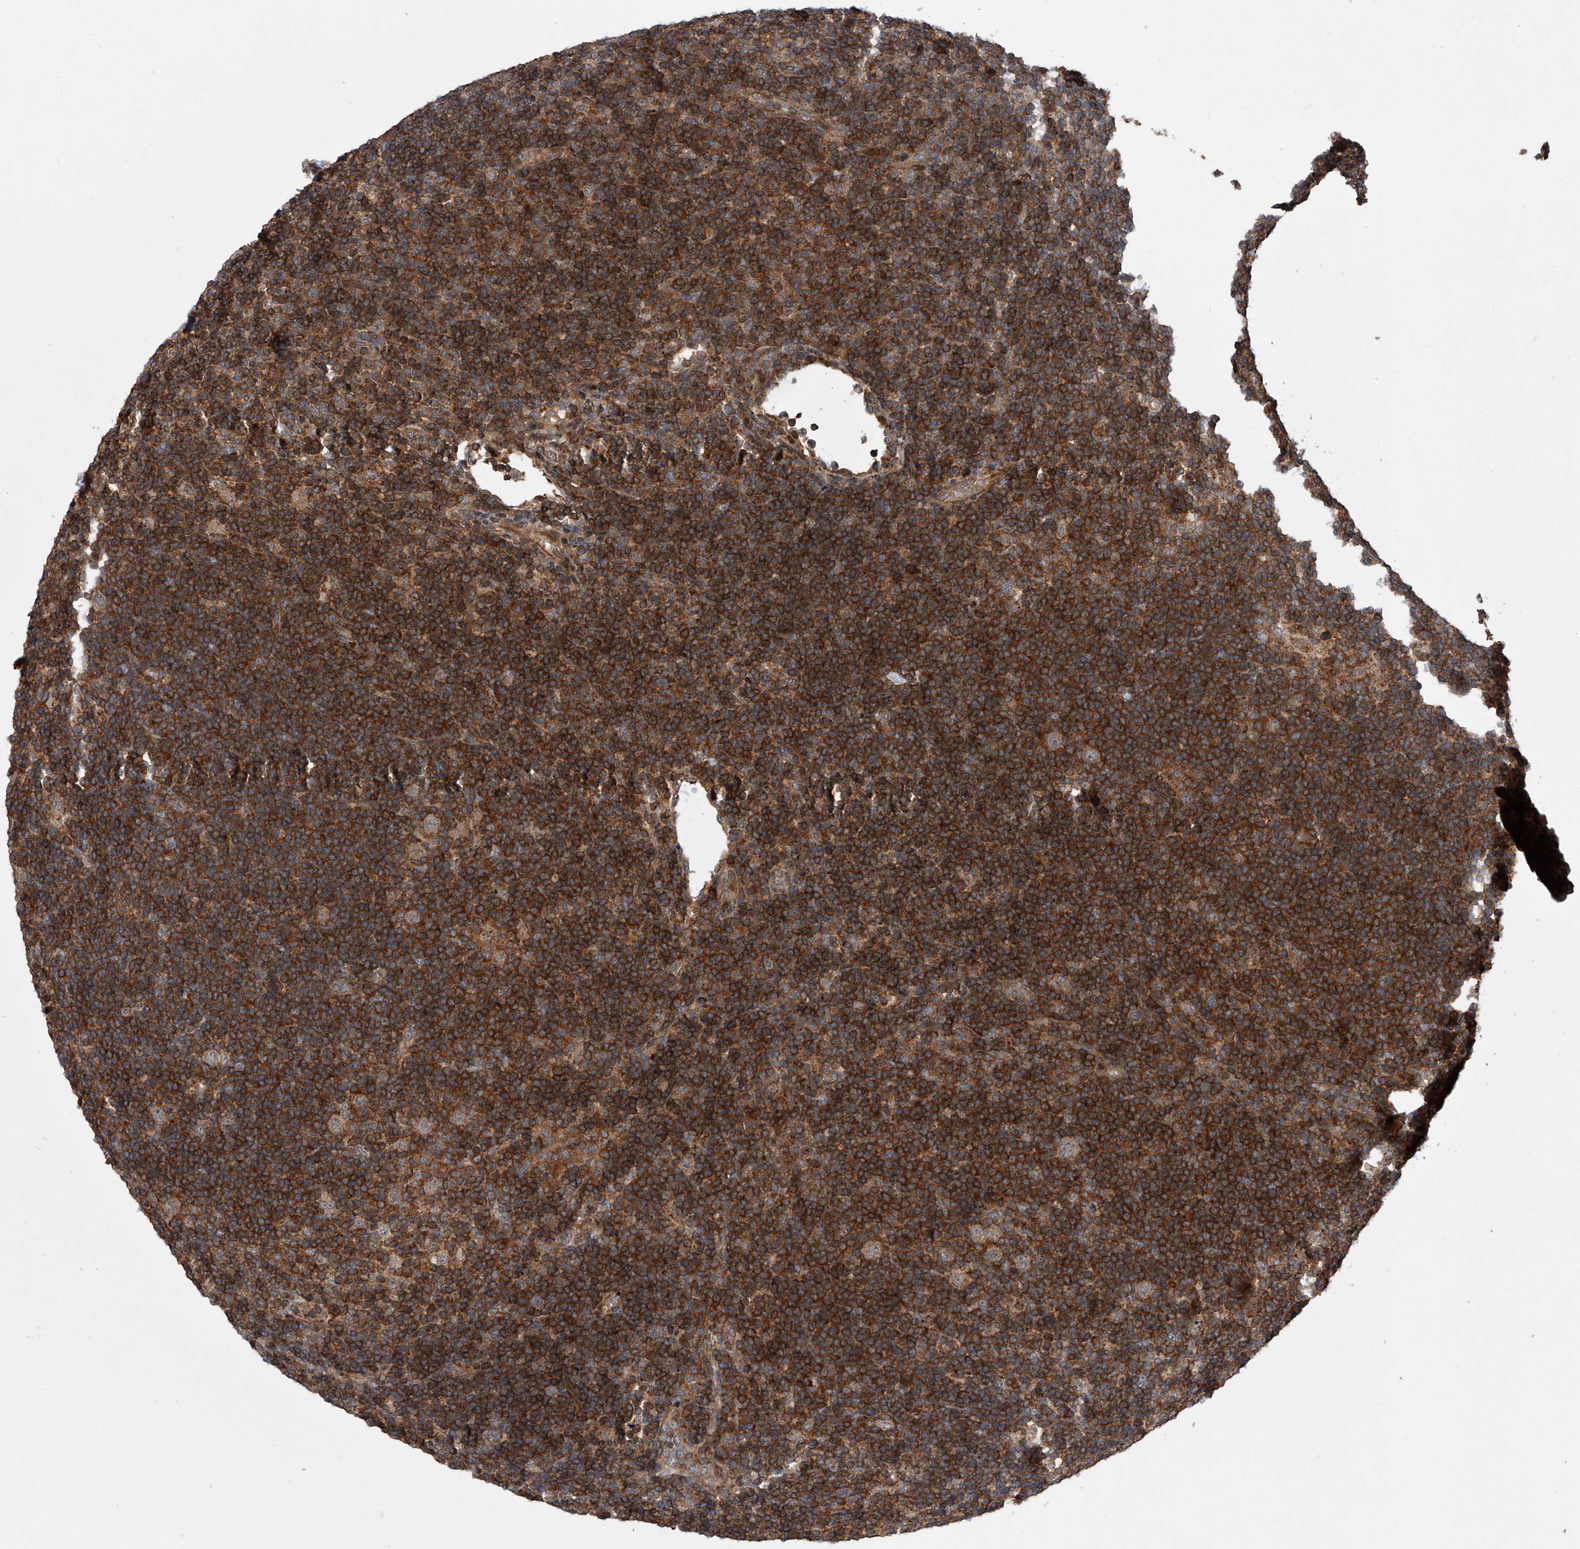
{"staining": {"intensity": "weak", "quantity": ">75%", "location": "cytoplasmic/membranous"}, "tissue": "lymphoma", "cell_type": "Tumor cells", "image_type": "cancer", "snomed": [{"axis": "morphology", "description": "Hodgkin's disease, NOS"}, {"axis": "topography", "description": "Lymph node"}], "caption": "High-power microscopy captured an IHC image of Hodgkin's disease, revealing weak cytoplasmic/membranous staining in about >75% of tumor cells.", "gene": "USP47", "patient": {"sex": "female", "age": 57}}